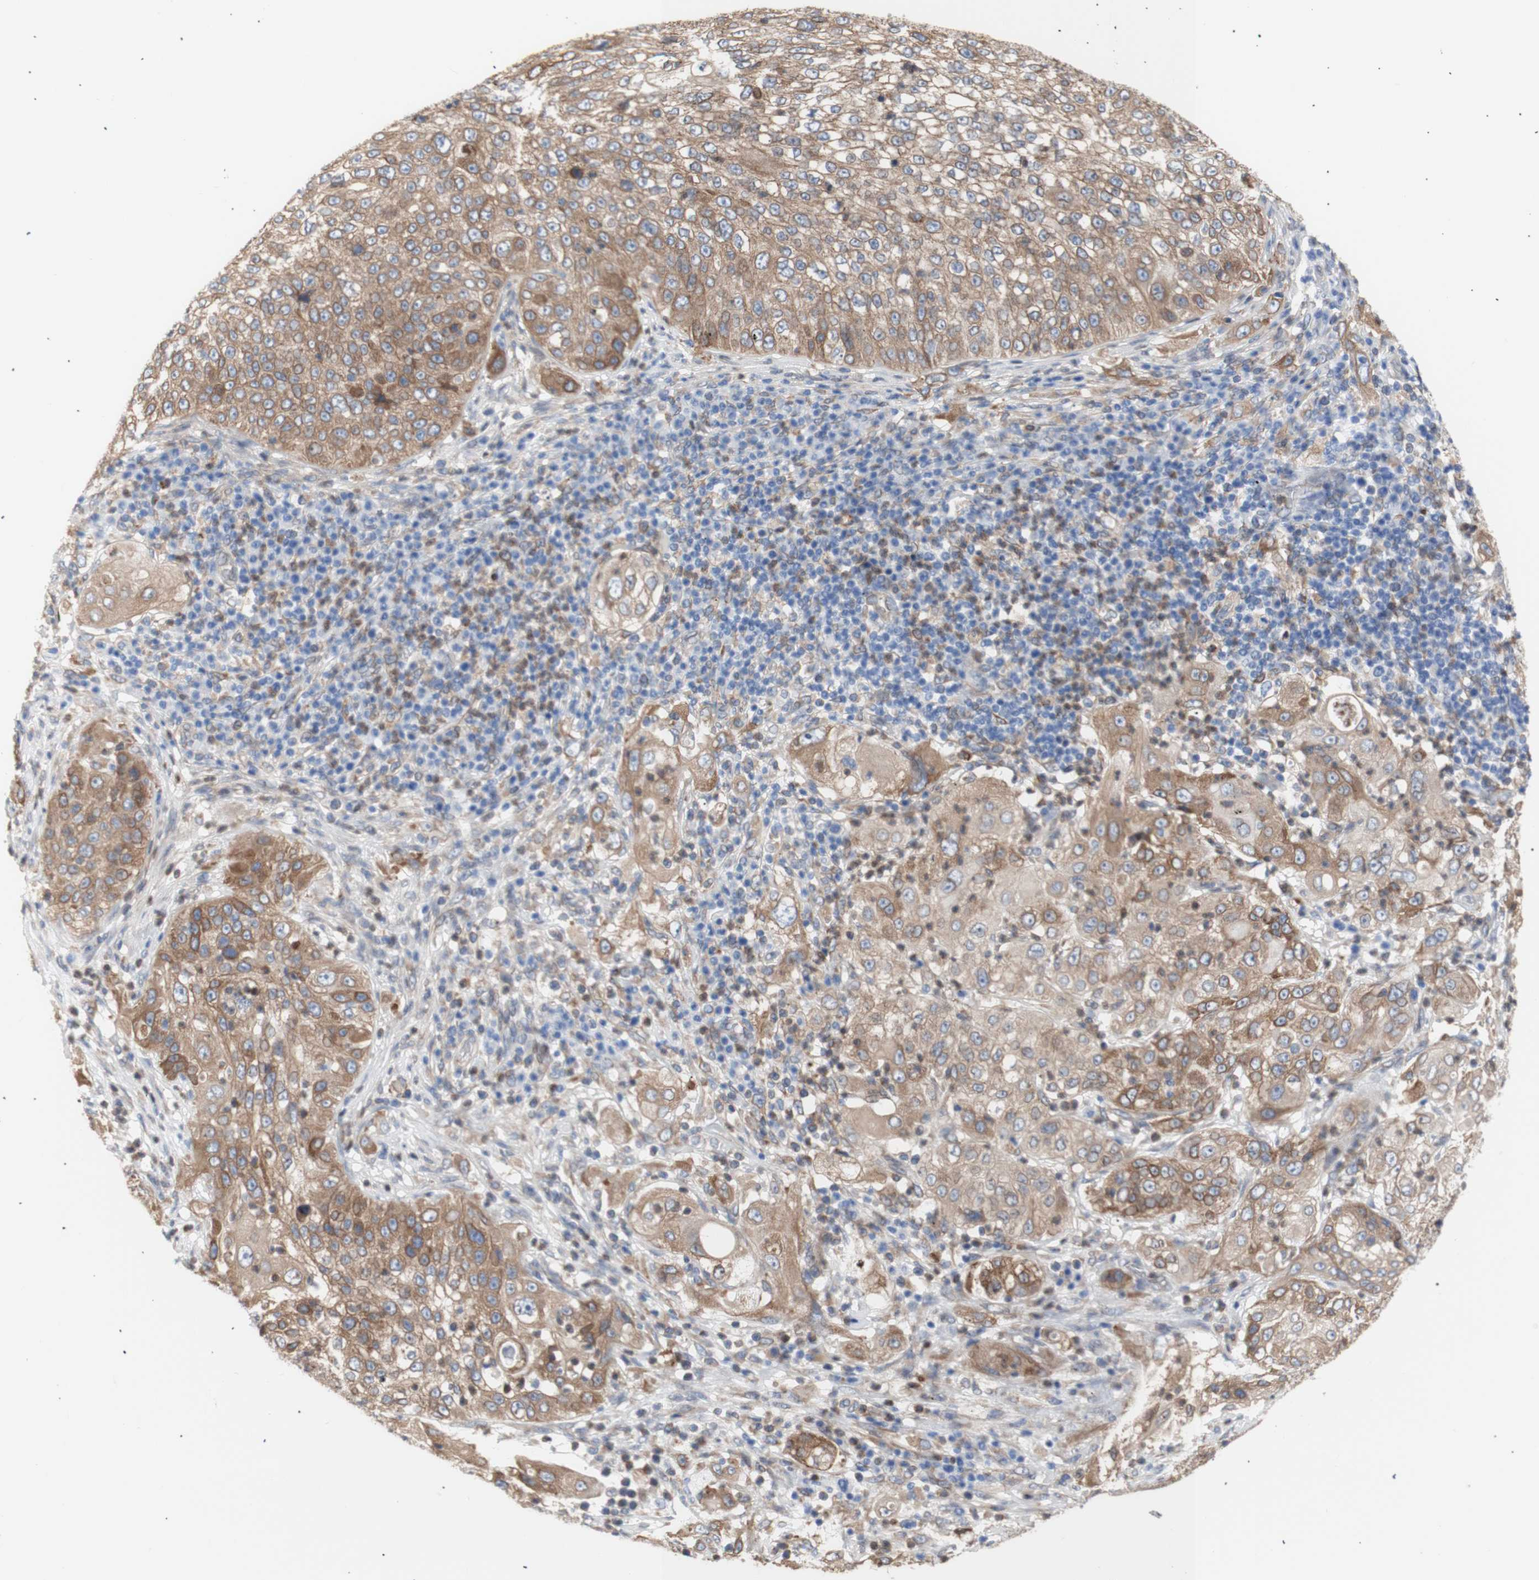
{"staining": {"intensity": "moderate", "quantity": ">75%", "location": "cytoplasmic/membranous"}, "tissue": "lung cancer", "cell_type": "Tumor cells", "image_type": "cancer", "snomed": [{"axis": "morphology", "description": "Inflammation, NOS"}, {"axis": "morphology", "description": "Squamous cell carcinoma, NOS"}, {"axis": "topography", "description": "Lymph node"}, {"axis": "topography", "description": "Soft tissue"}, {"axis": "topography", "description": "Lung"}], "caption": "A micrograph showing moderate cytoplasmic/membranous staining in approximately >75% of tumor cells in squamous cell carcinoma (lung), as visualized by brown immunohistochemical staining.", "gene": "ERLIN1", "patient": {"sex": "male", "age": 66}}